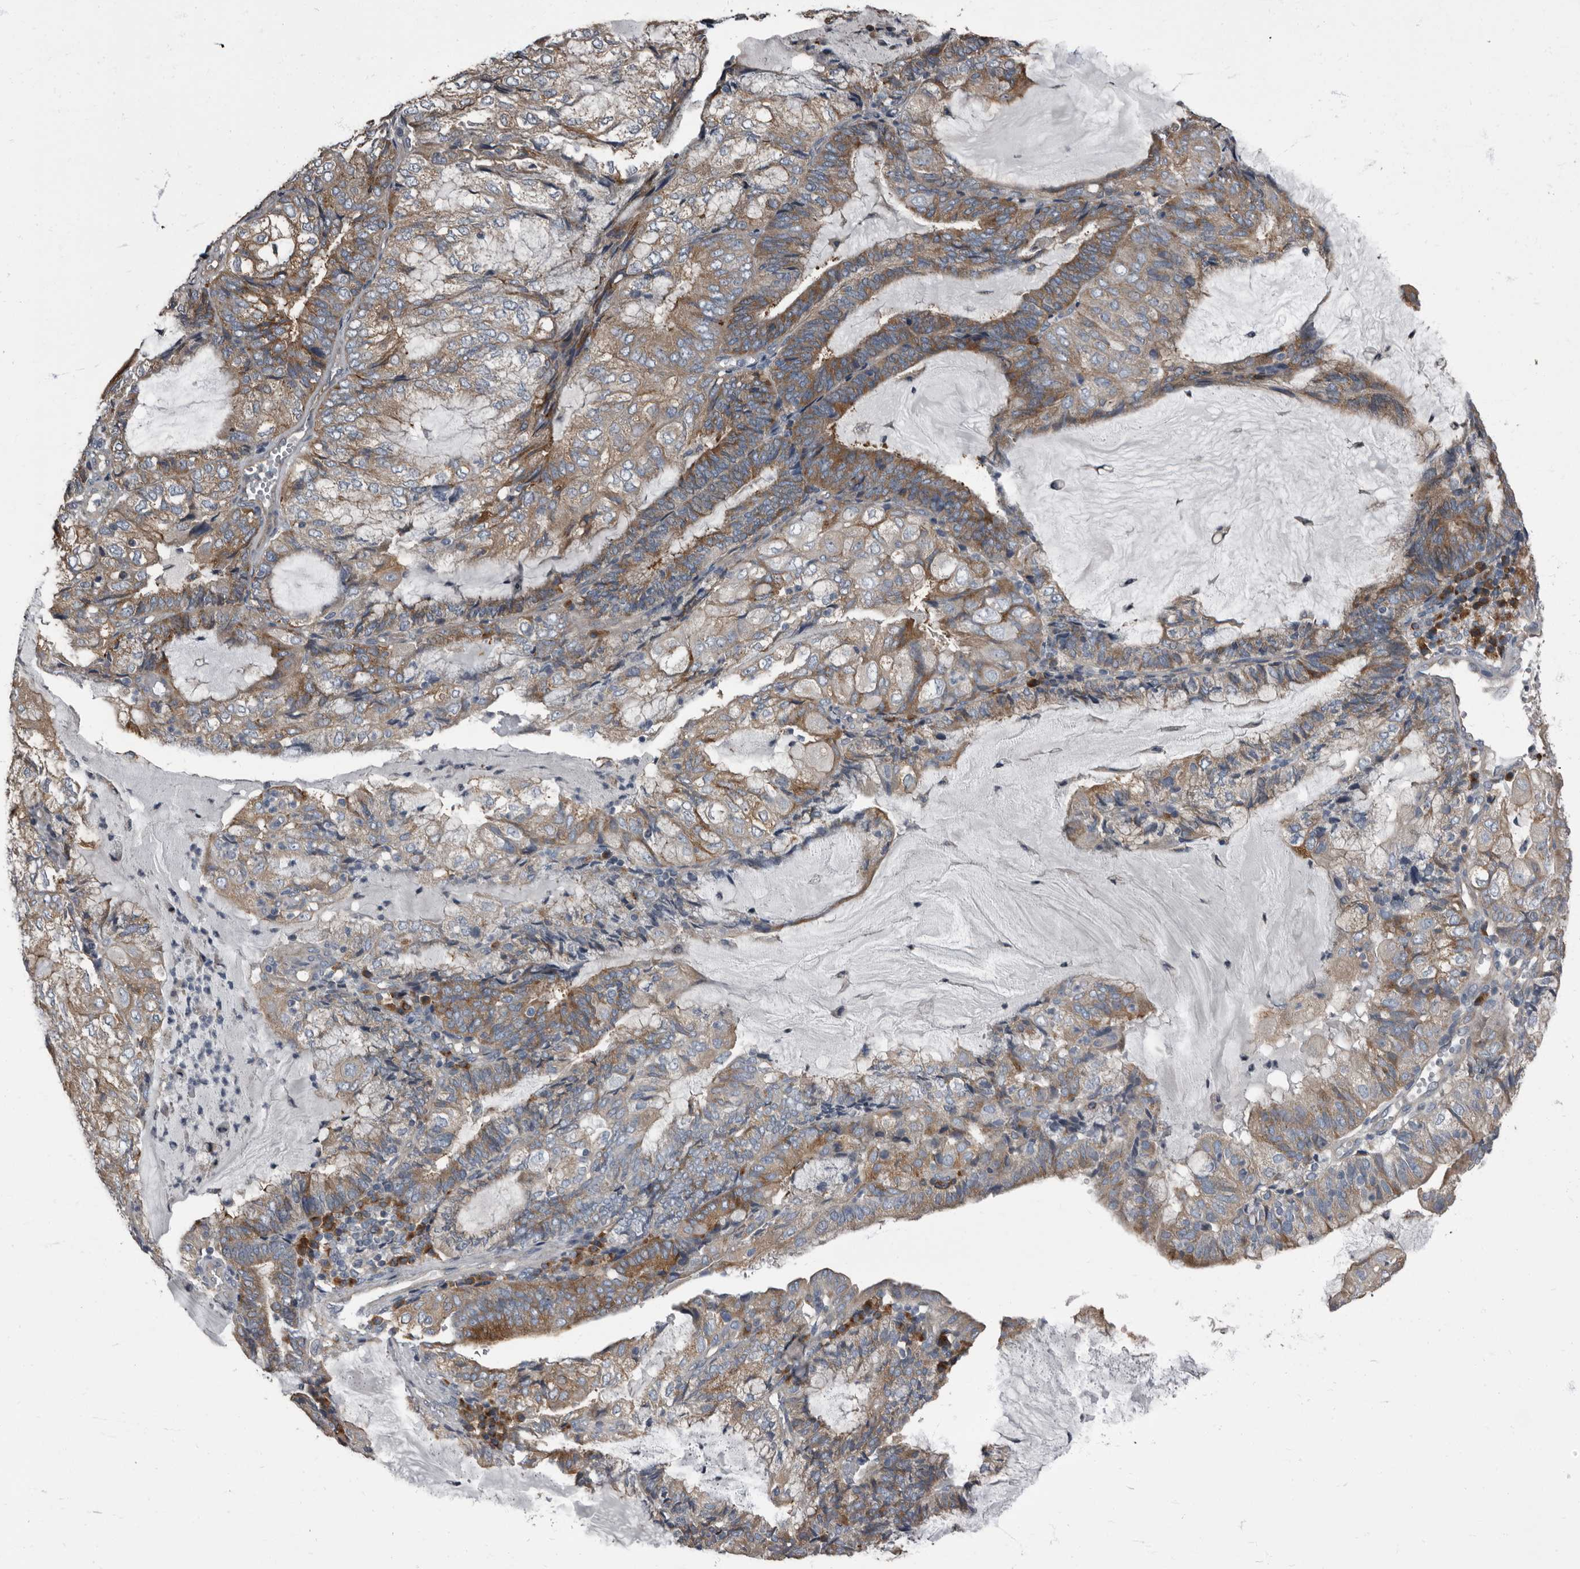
{"staining": {"intensity": "moderate", "quantity": "25%-75%", "location": "cytoplasmic/membranous"}, "tissue": "endometrial cancer", "cell_type": "Tumor cells", "image_type": "cancer", "snomed": [{"axis": "morphology", "description": "Adenocarcinoma, NOS"}, {"axis": "topography", "description": "Endometrium"}], "caption": "Endometrial cancer tissue displays moderate cytoplasmic/membranous staining in about 25%-75% of tumor cells, visualized by immunohistochemistry.", "gene": "TPD52L1", "patient": {"sex": "female", "age": 81}}